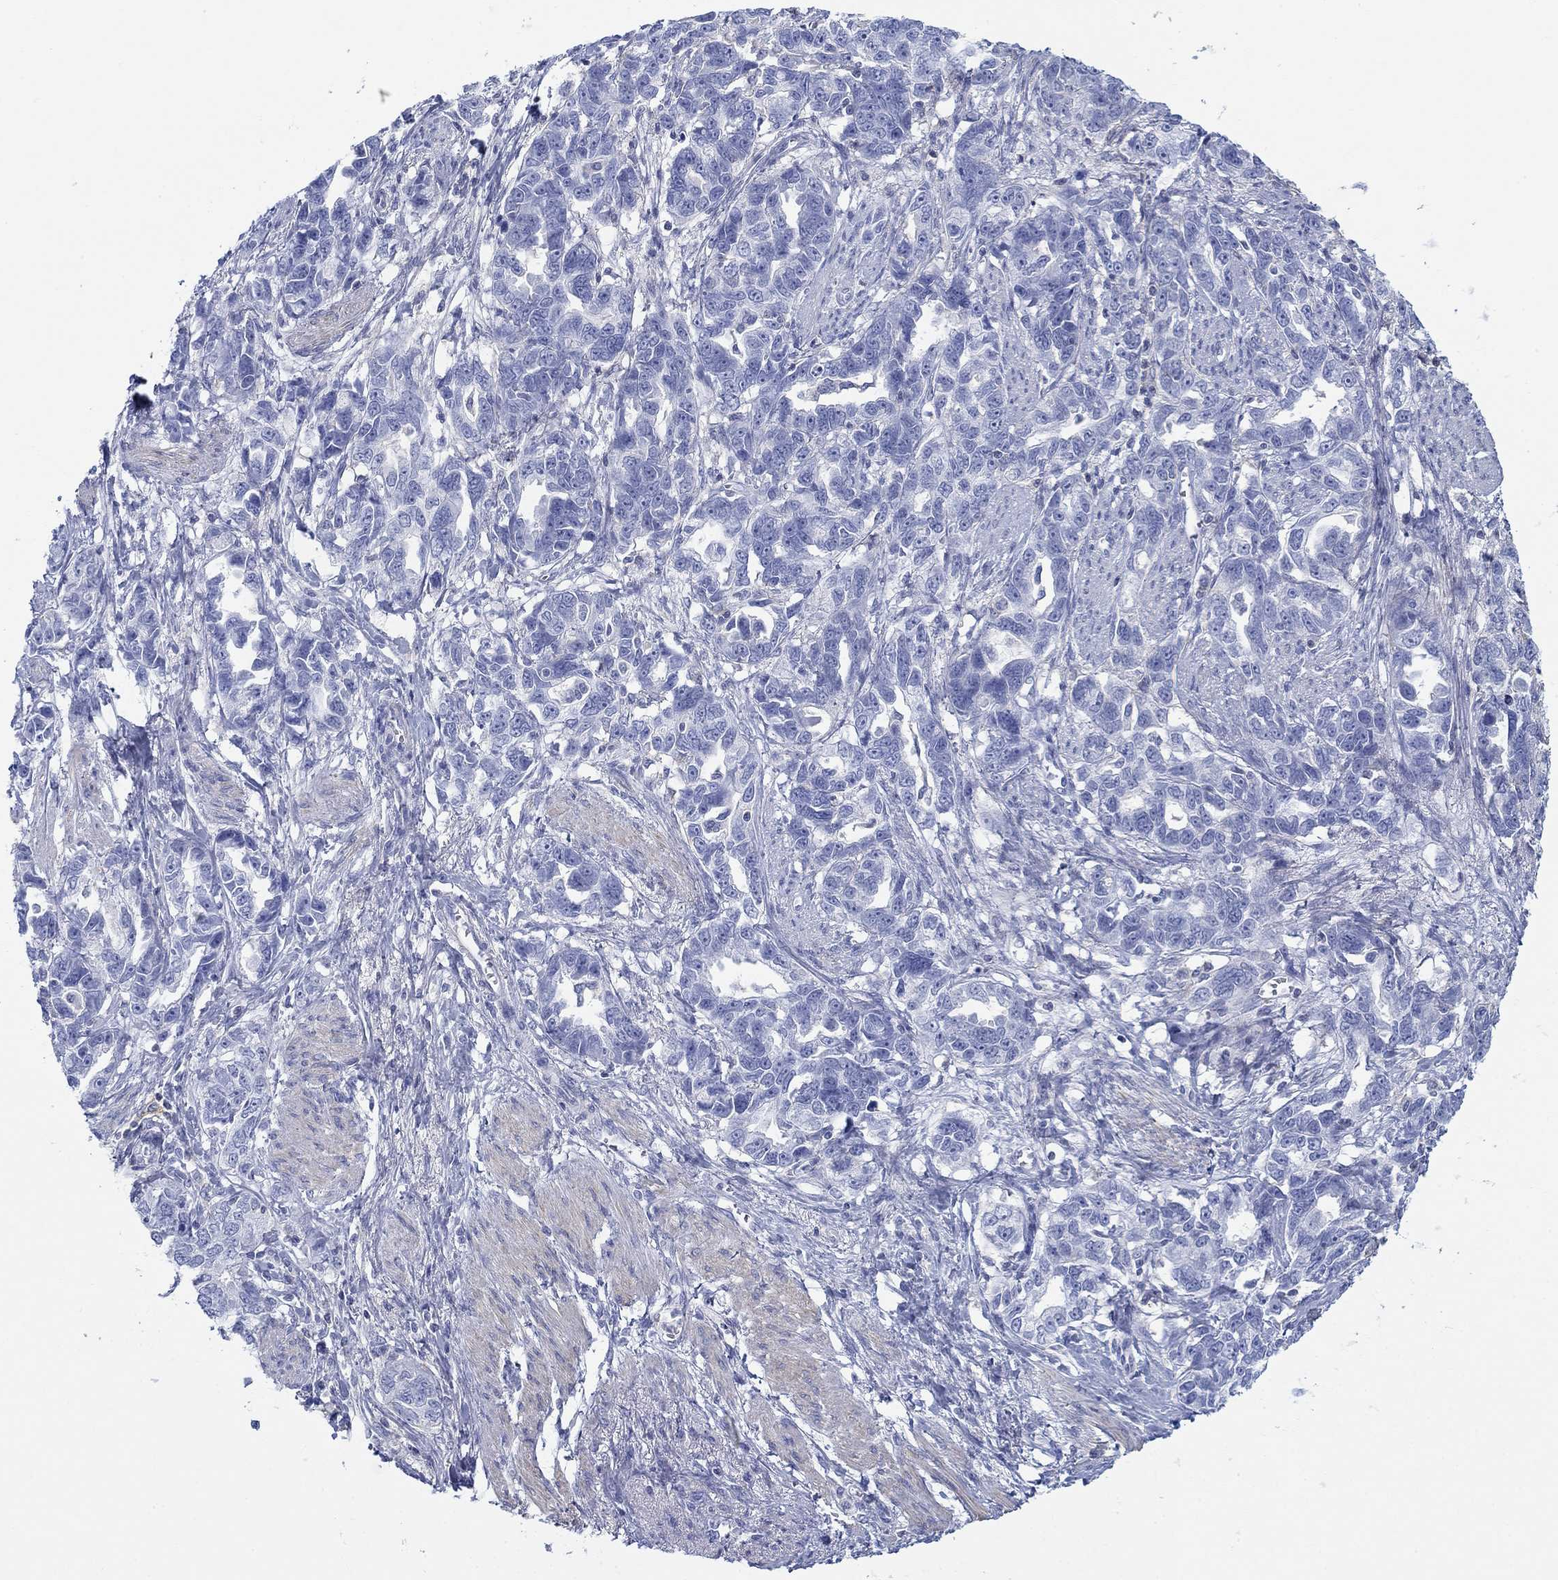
{"staining": {"intensity": "negative", "quantity": "none", "location": "none"}, "tissue": "ovarian cancer", "cell_type": "Tumor cells", "image_type": "cancer", "snomed": [{"axis": "morphology", "description": "Cystadenocarcinoma, serous, NOS"}, {"axis": "topography", "description": "Ovary"}], "caption": "A photomicrograph of human ovarian cancer (serous cystadenocarcinoma) is negative for staining in tumor cells.", "gene": "PPIL6", "patient": {"sex": "female", "age": 51}}